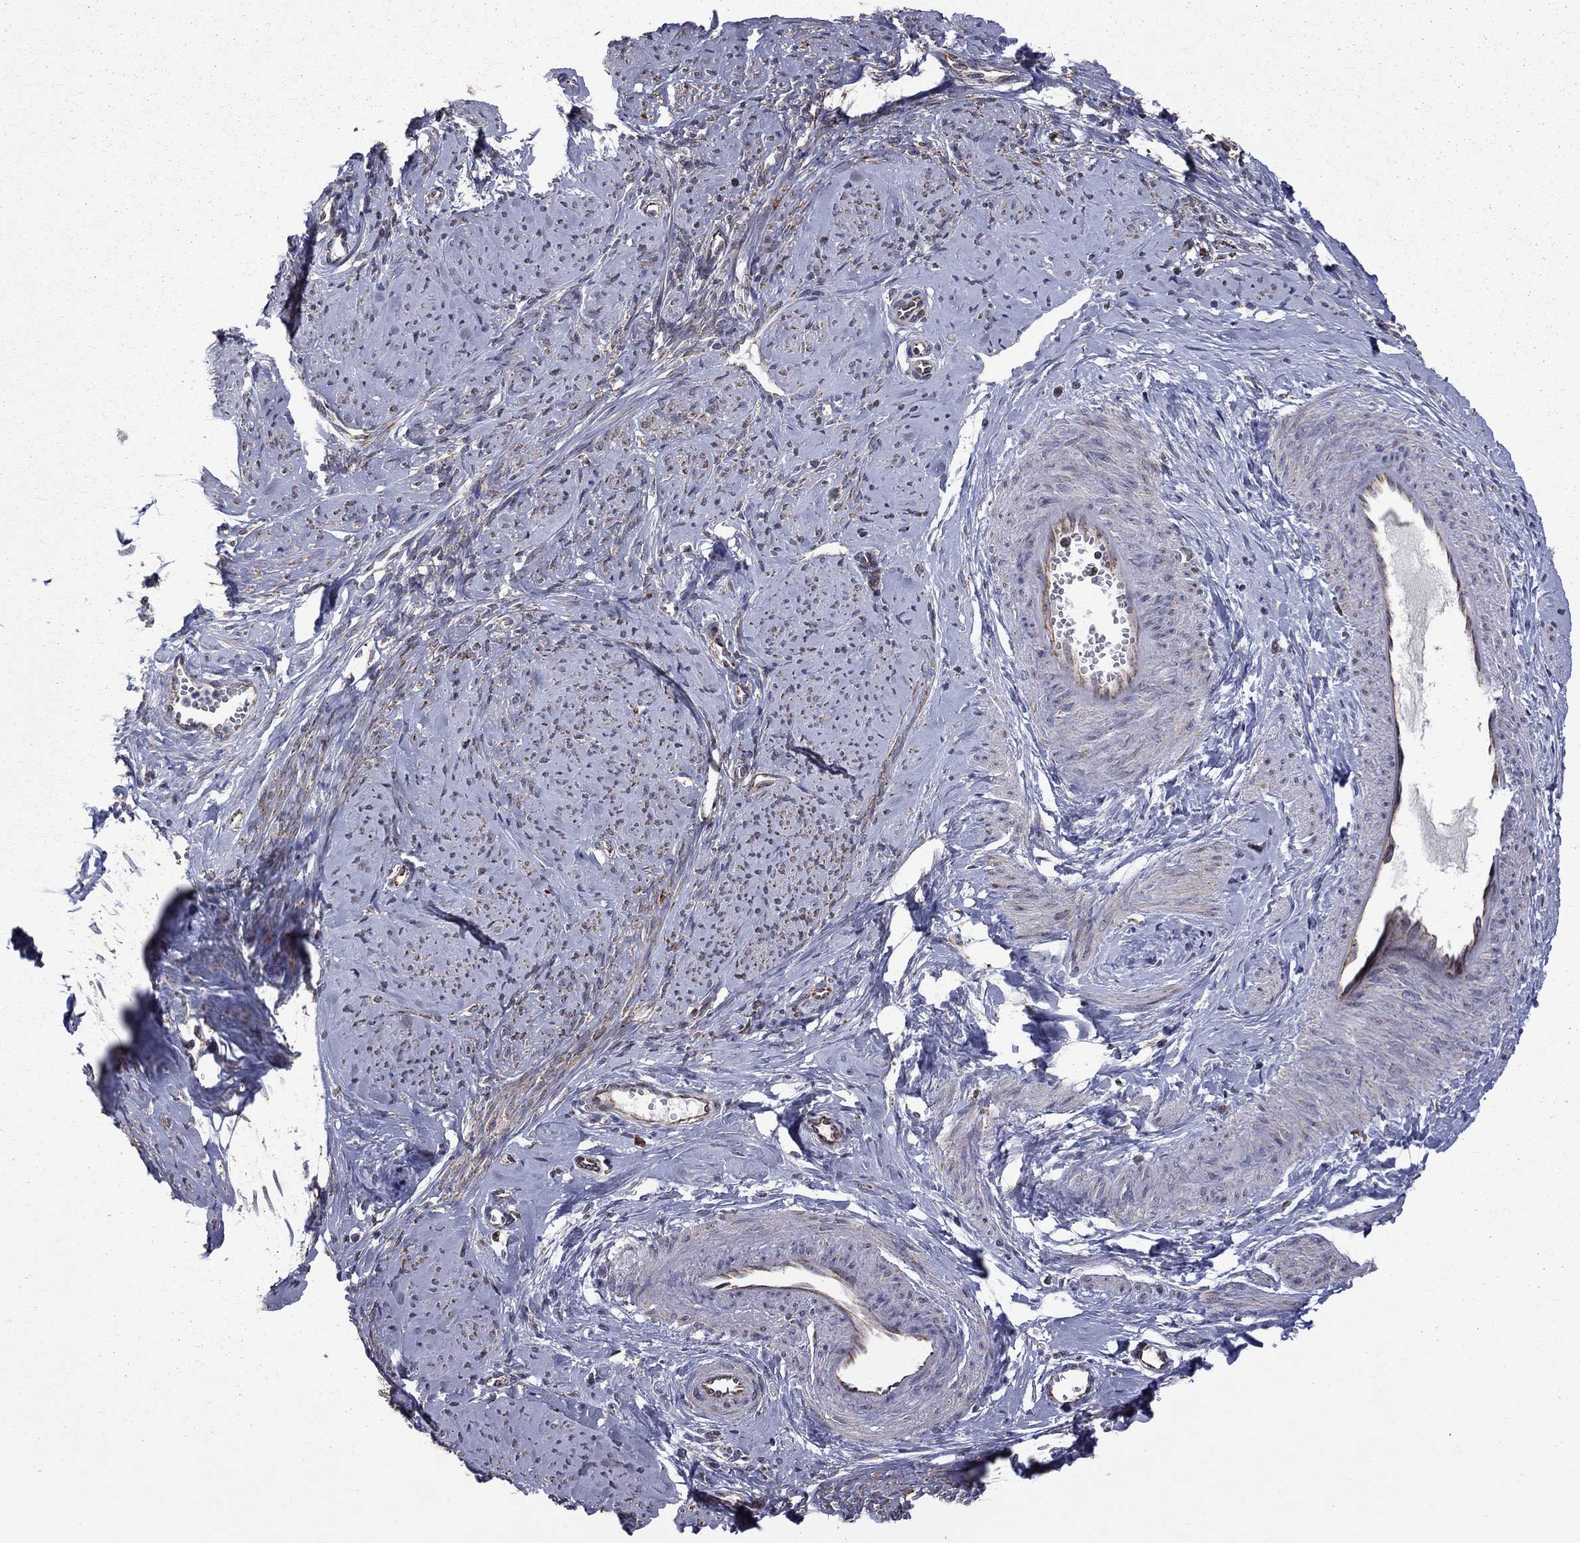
{"staining": {"intensity": "weak", "quantity": "25%-75%", "location": "cytoplasmic/membranous"}, "tissue": "smooth muscle", "cell_type": "Smooth muscle cells", "image_type": "normal", "snomed": [{"axis": "morphology", "description": "Normal tissue, NOS"}, {"axis": "topography", "description": "Smooth muscle"}], "caption": "Smooth muscle stained for a protein reveals weak cytoplasmic/membranous positivity in smooth muscle cells. (IHC, brightfield microscopy, high magnification).", "gene": "CLPTM1", "patient": {"sex": "female", "age": 48}}